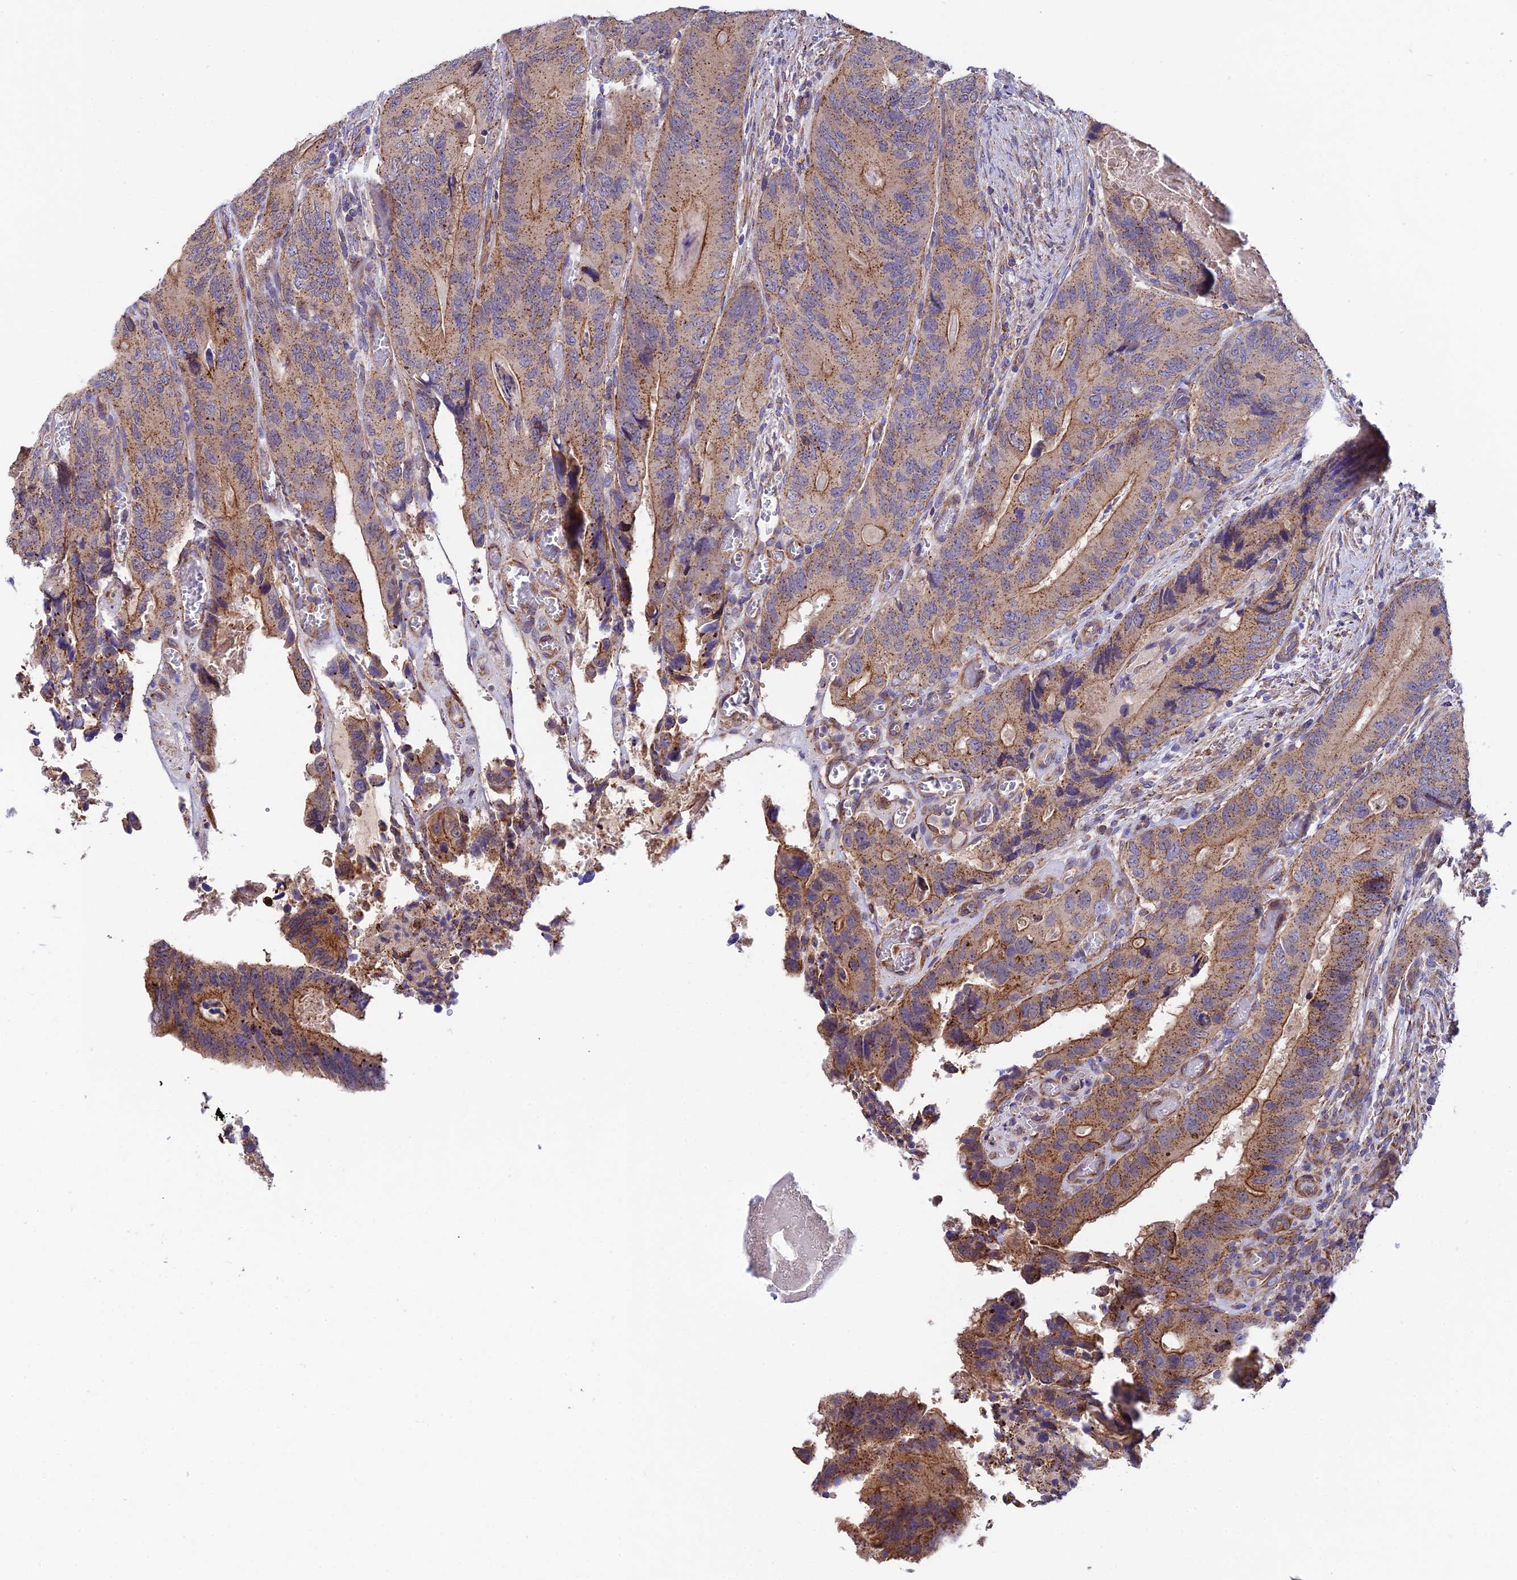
{"staining": {"intensity": "moderate", "quantity": ">75%", "location": "cytoplasmic/membranous"}, "tissue": "colorectal cancer", "cell_type": "Tumor cells", "image_type": "cancer", "snomed": [{"axis": "morphology", "description": "Adenocarcinoma, NOS"}, {"axis": "topography", "description": "Colon"}], "caption": "A histopathology image of adenocarcinoma (colorectal) stained for a protein reveals moderate cytoplasmic/membranous brown staining in tumor cells. Nuclei are stained in blue.", "gene": "QRFP", "patient": {"sex": "male", "age": 84}}